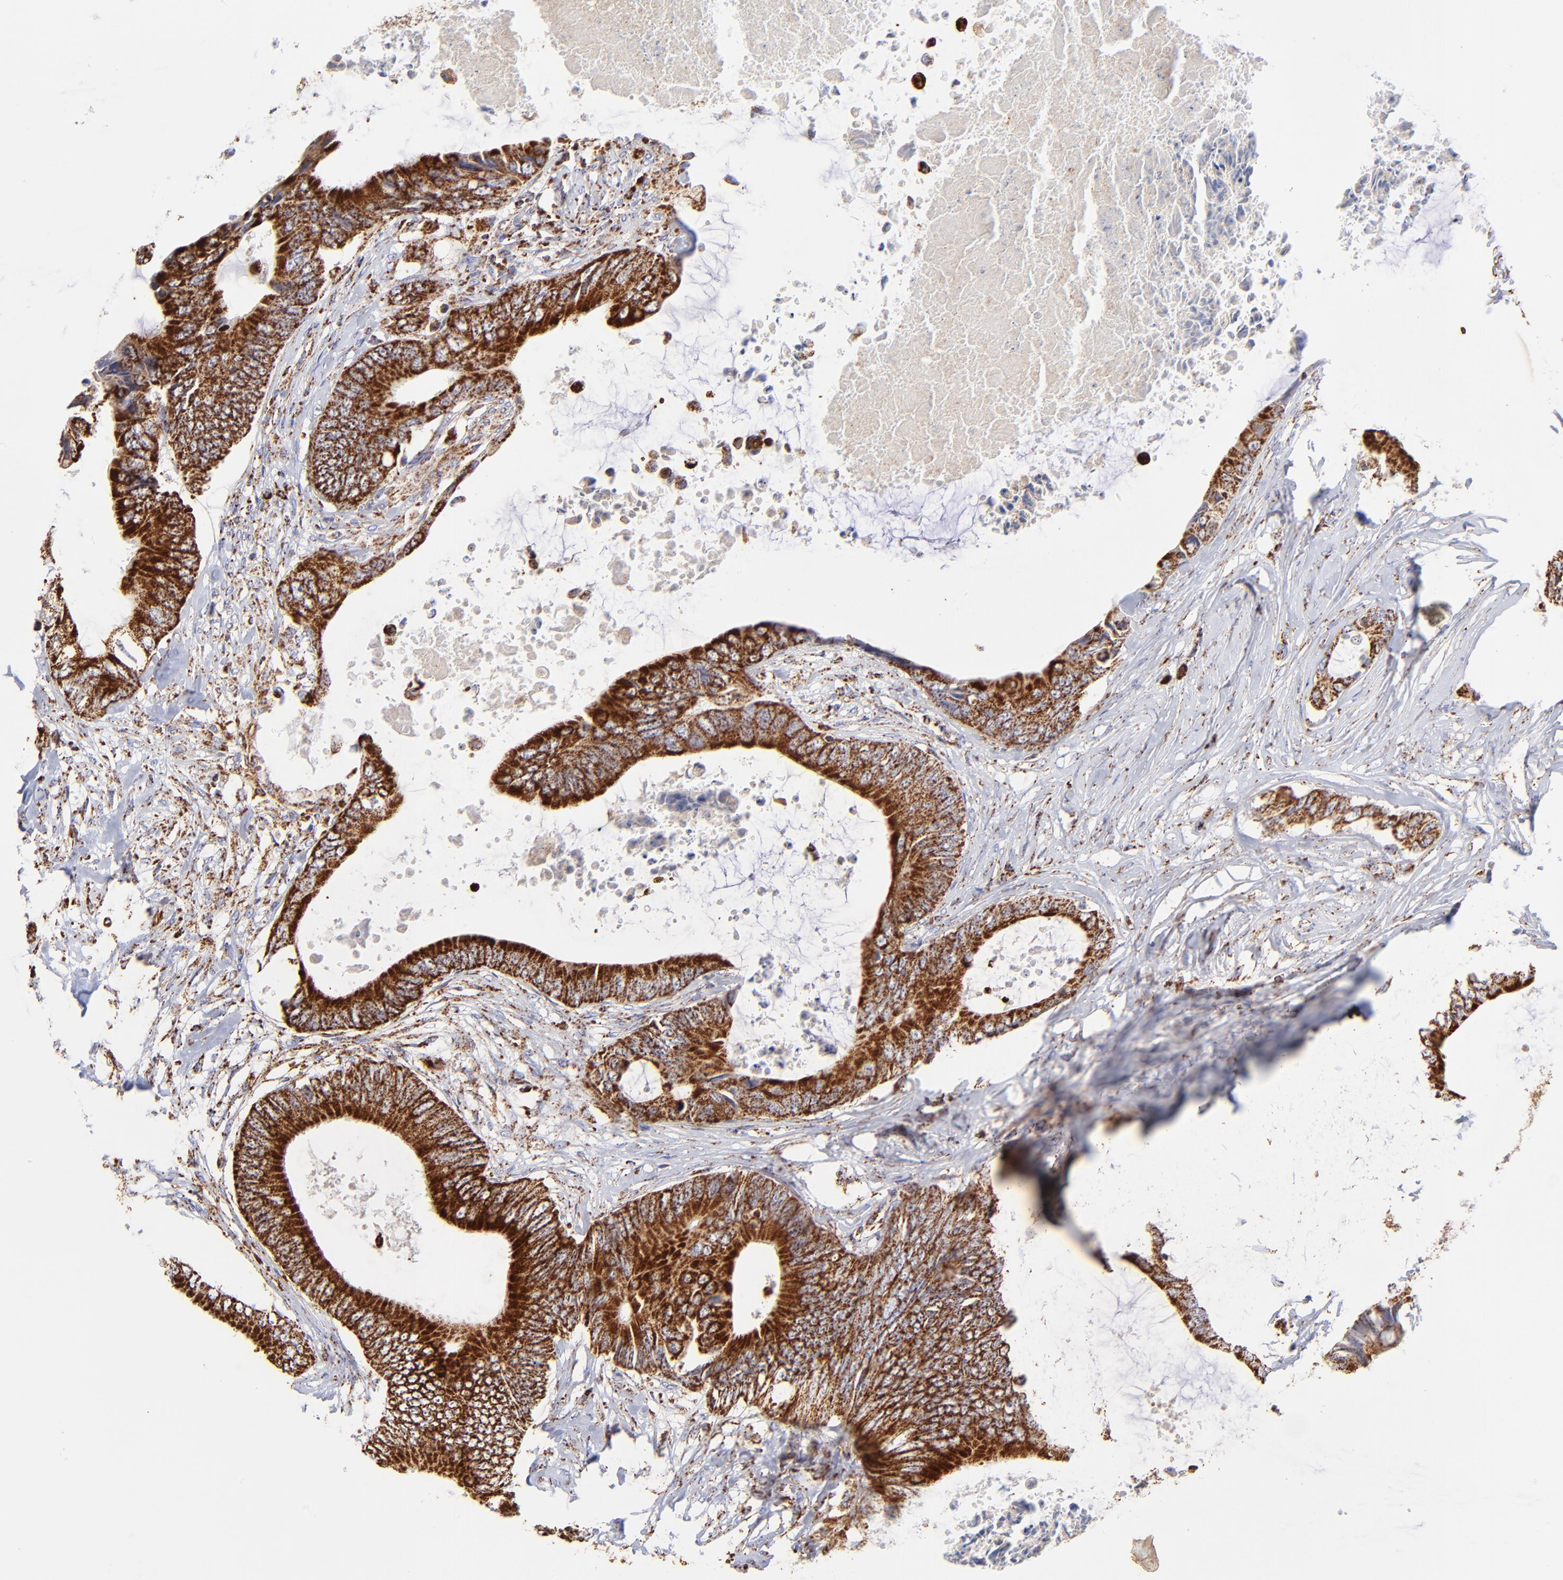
{"staining": {"intensity": "strong", "quantity": ">75%", "location": "cytoplasmic/membranous"}, "tissue": "colorectal cancer", "cell_type": "Tumor cells", "image_type": "cancer", "snomed": [{"axis": "morphology", "description": "Normal tissue, NOS"}, {"axis": "morphology", "description": "Adenocarcinoma, NOS"}, {"axis": "topography", "description": "Rectum"}, {"axis": "topography", "description": "Peripheral nerve tissue"}], "caption": "A brown stain highlights strong cytoplasmic/membranous positivity of a protein in human colorectal adenocarcinoma tumor cells.", "gene": "ECH1", "patient": {"sex": "female", "age": 77}}